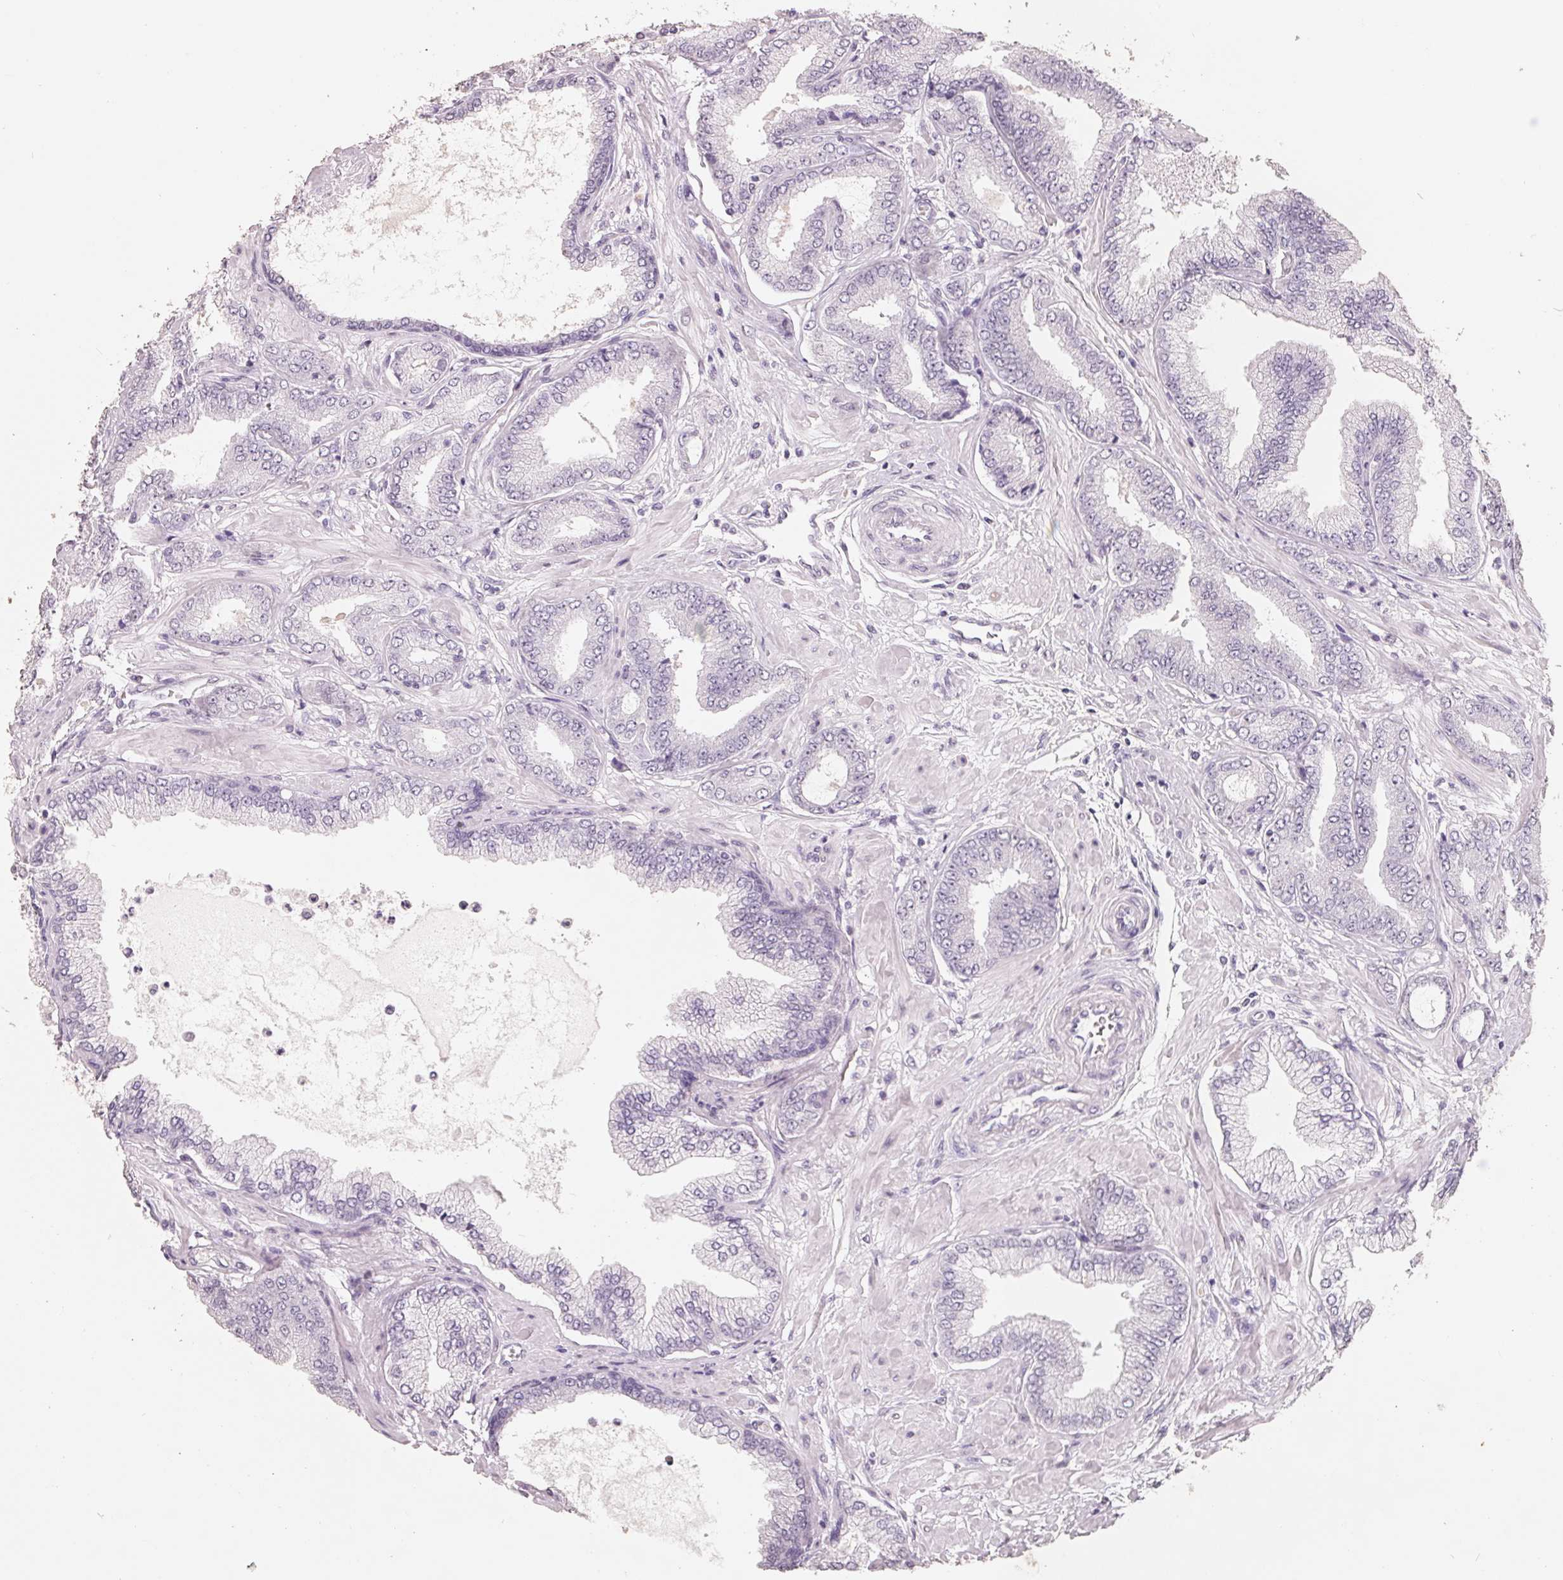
{"staining": {"intensity": "negative", "quantity": "none", "location": "none"}, "tissue": "prostate cancer", "cell_type": "Tumor cells", "image_type": "cancer", "snomed": [{"axis": "morphology", "description": "Adenocarcinoma, Low grade"}, {"axis": "topography", "description": "Prostate"}], "caption": "The image shows no significant expression in tumor cells of prostate cancer.", "gene": "FTCD", "patient": {"sex": "male", "age": 55}}